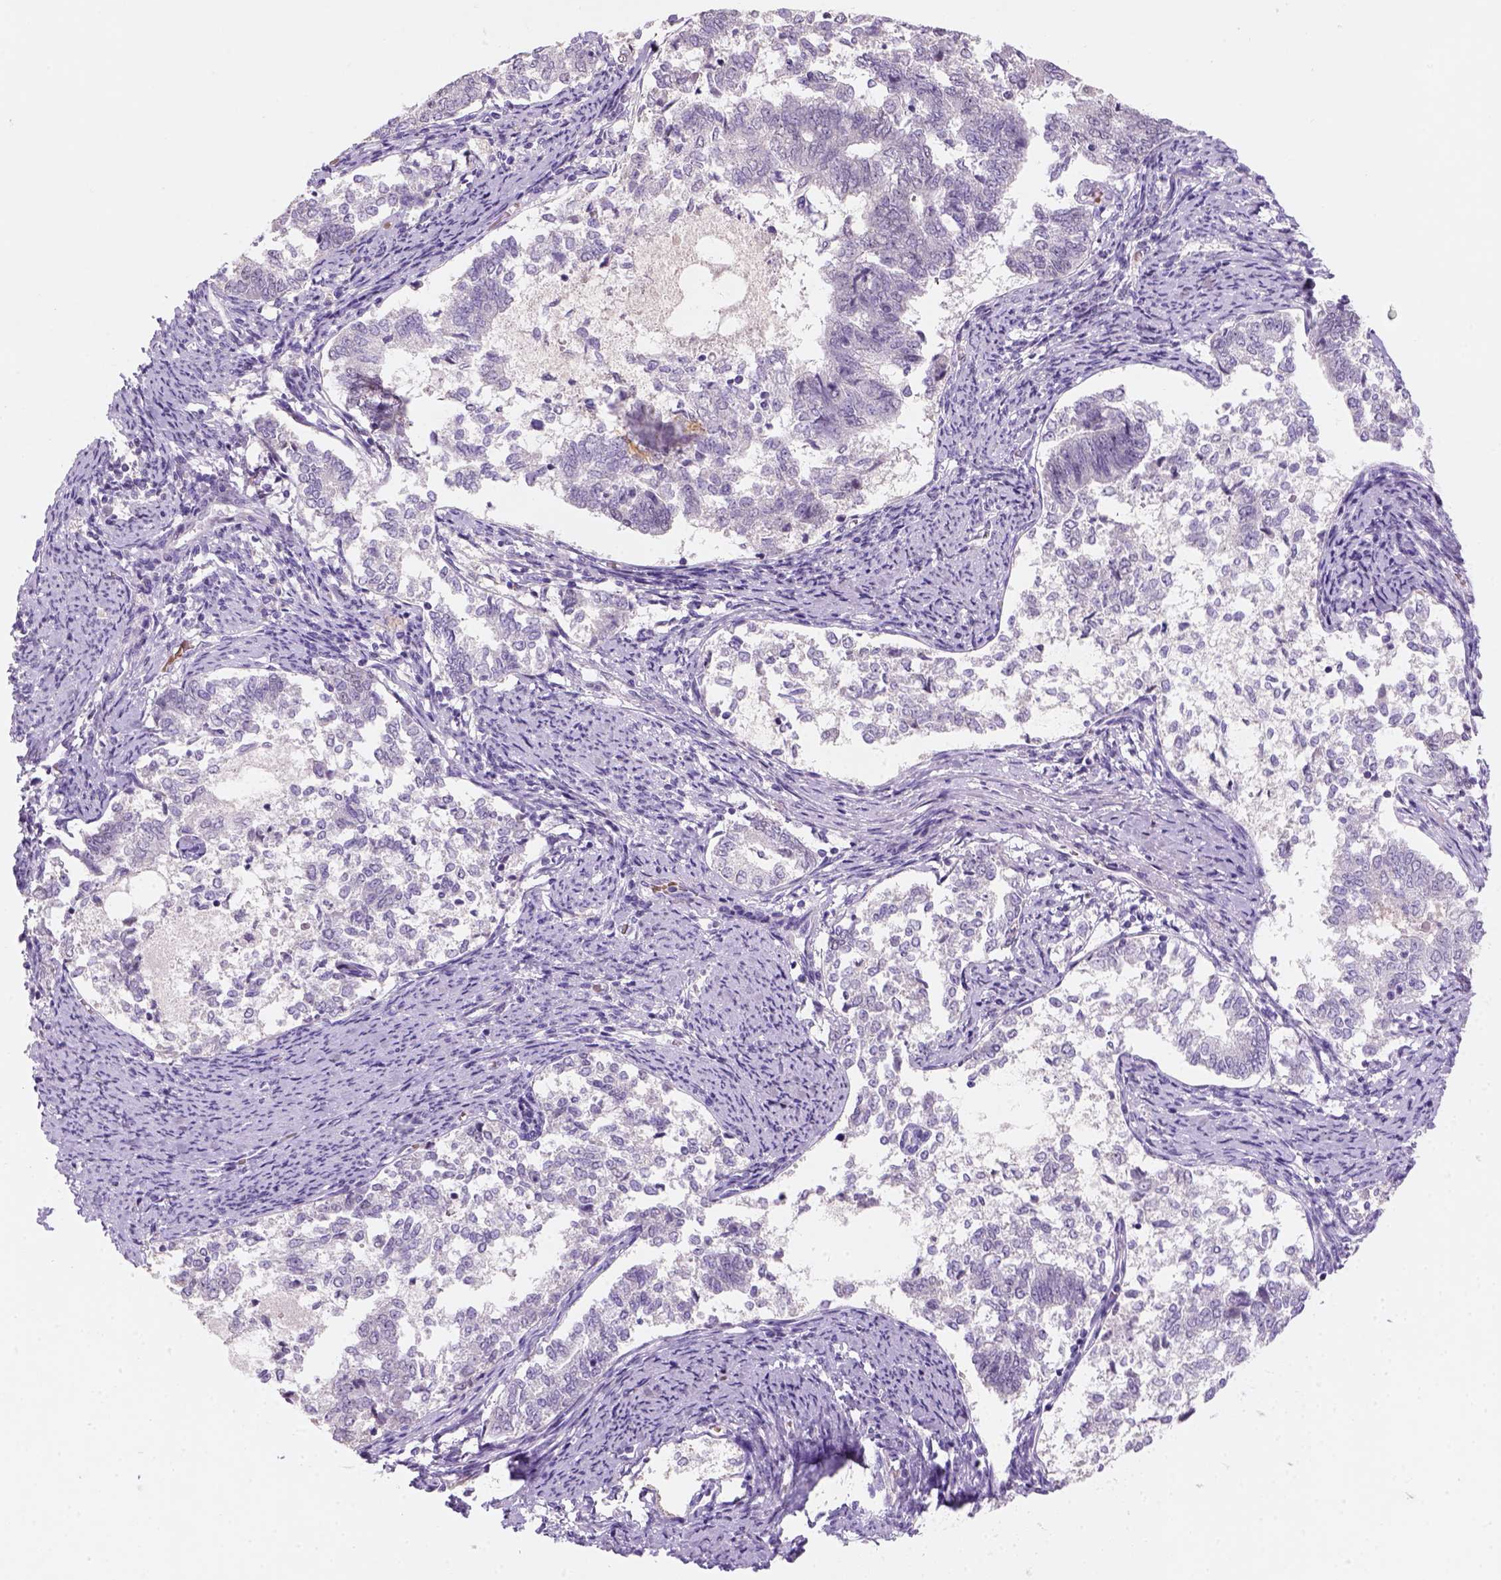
{"staining": {"intensity": "negative", "quantity": "none", "location": "none"}, "tissue": "endometrial cancer", "cell_type": "Tumor cells", "image_type": "cancer", "snomed": [{"axis": "morphology", "description": "Adenocarcinoma, NOS"}, {"axis": "topography", "description": "Endometrium"}], "caption": "The immunohistochemistry (IHC) photomicrograph has no significant staining in tumor cells of endometrial cancer tissue. The staining was performed using DAB (3,3'-diaminobenzidine) to visualize the protein expression in brown, while the nuclei were stained in blue with hematoxylin (Magnification: 20x).", "gene": "ZMAT4", "patient": {"sex": "female", "age": 65}}